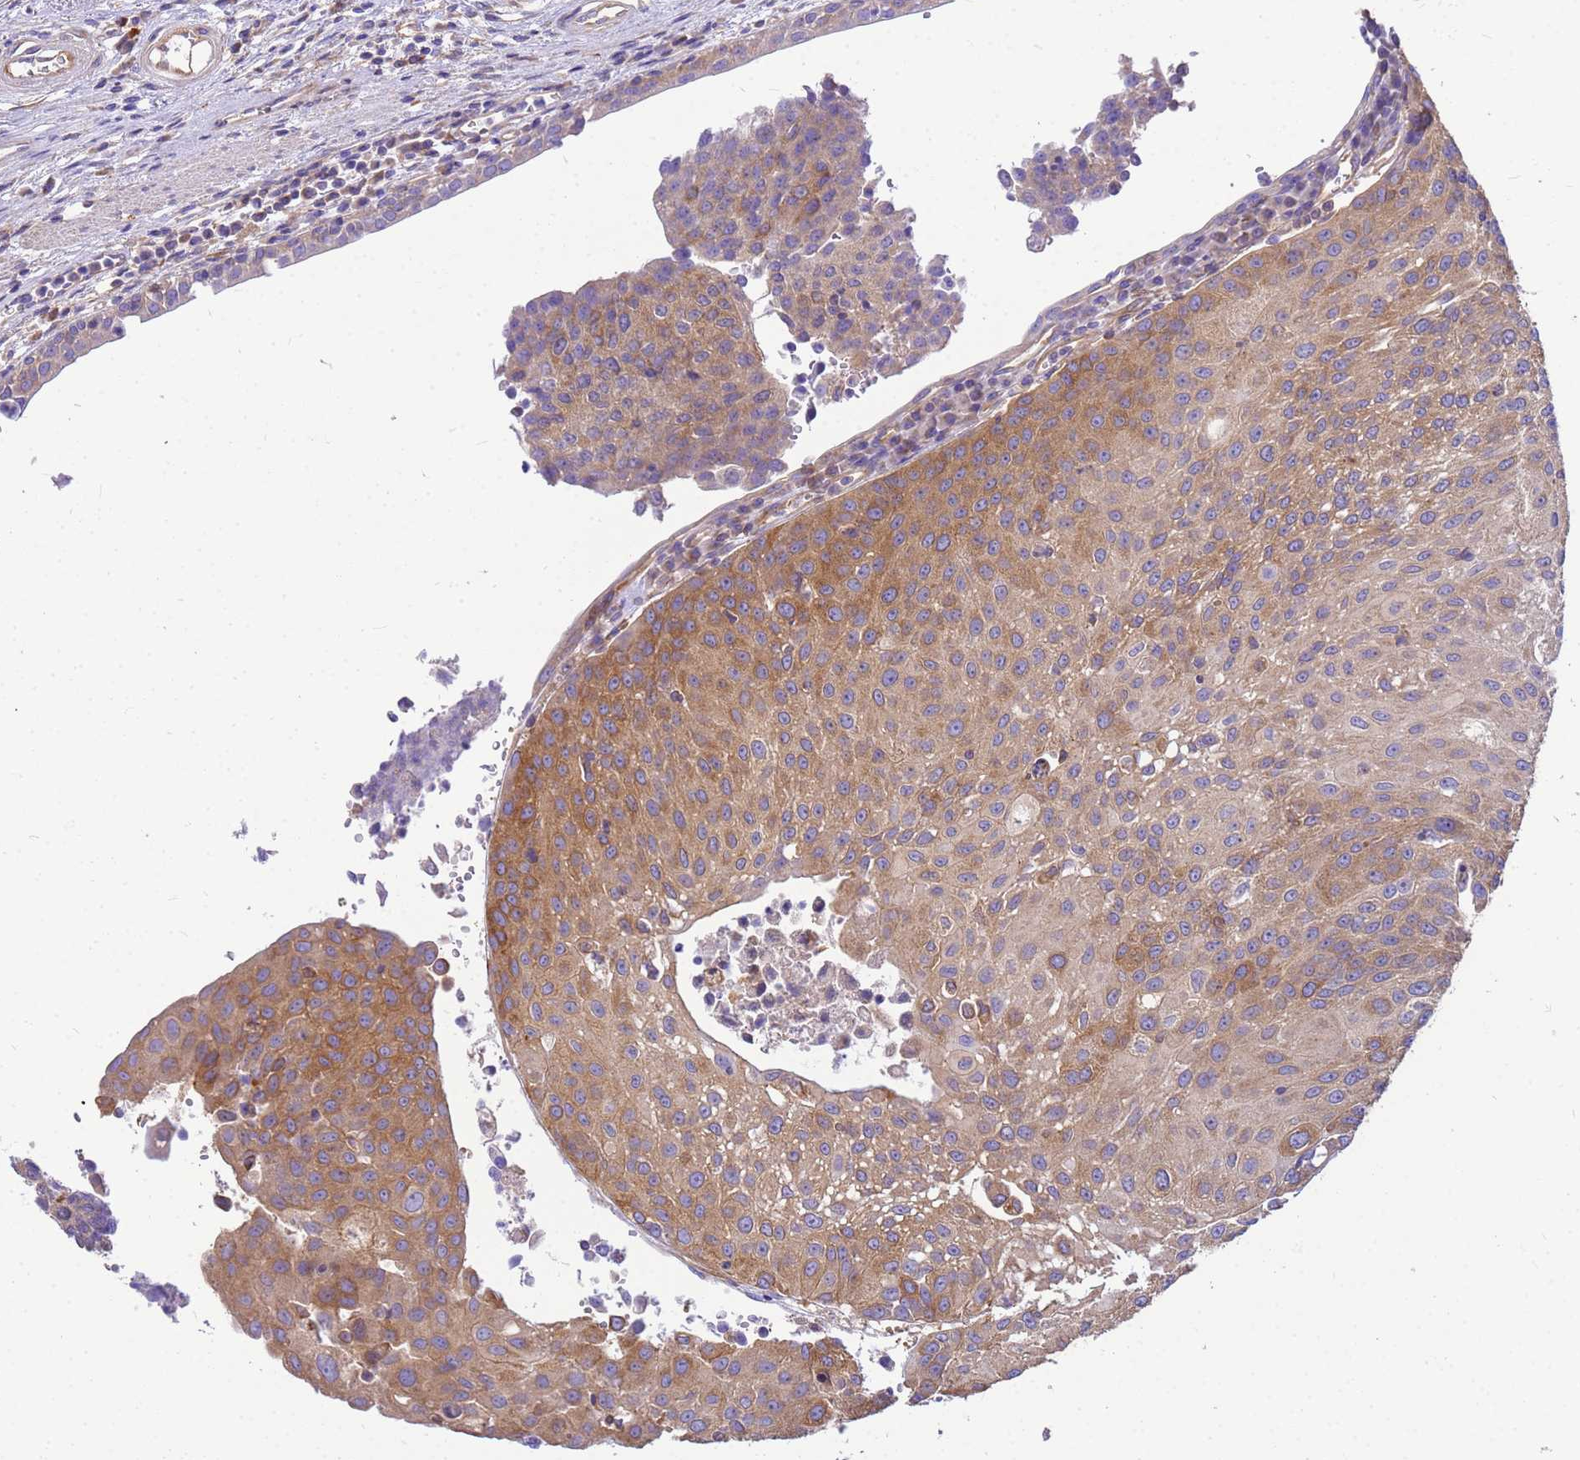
{"staining": {"intensity": "moderate", "quantity": ">75%", "location": "cytoplasmic/membranous"}, "tissue": "urothelial cancer", "cell_type": "Tumor cells", "image_type": "cancer", "snomed": [{"axis": "morphology", "description": "Urothelial carcinoma, High grade"}, {"axis": "topography", "description": "Urinary bladder"}], "caption": "Immunohistochemical staining of high-grade urothelial carcinoma reveals moderate cytoplasmic/membranous protein positivity in approximately >75% of tumor cells.", "gene": "TUBB1", "patient": {"sex": "female", "age": 85}}